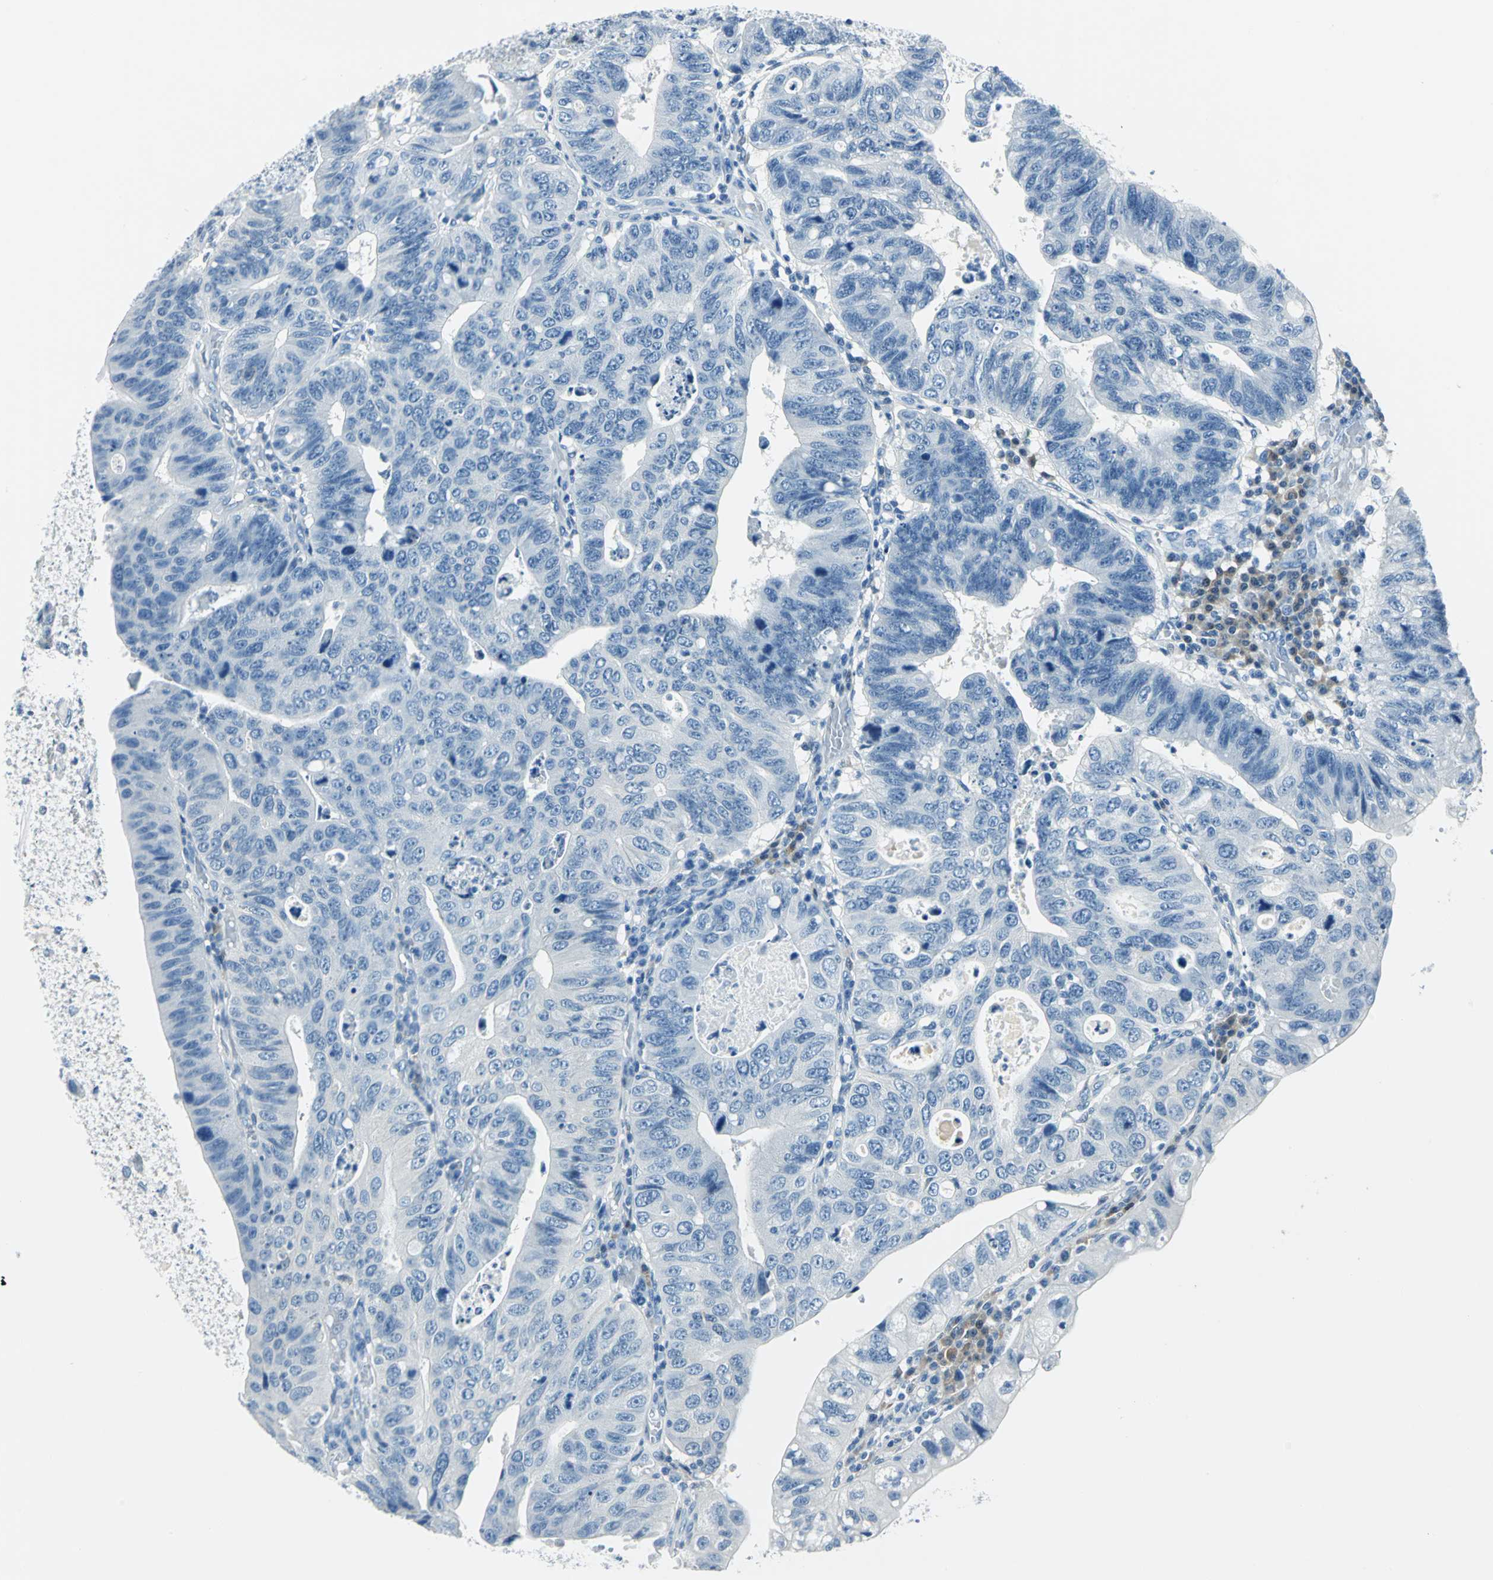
{"staining": {"intensity": "negative", "quantity": "none", "location": "none"}, "tissue": "stomach cancer", "cell_type": "Tumor cells", "image_type": "cancer", "snomed": [{"axis": "morphology", "description": "Adenocarcinoma, NOS"}, {"axis": "topography", "description": "Stomach"}], "caption": "Immunohistochemical staining of human stomach adenocarcinoma displays no significant positivity in tumor cells.", "gene": "AKR1A1", "patient": {"sex": "male", "age": 59}}